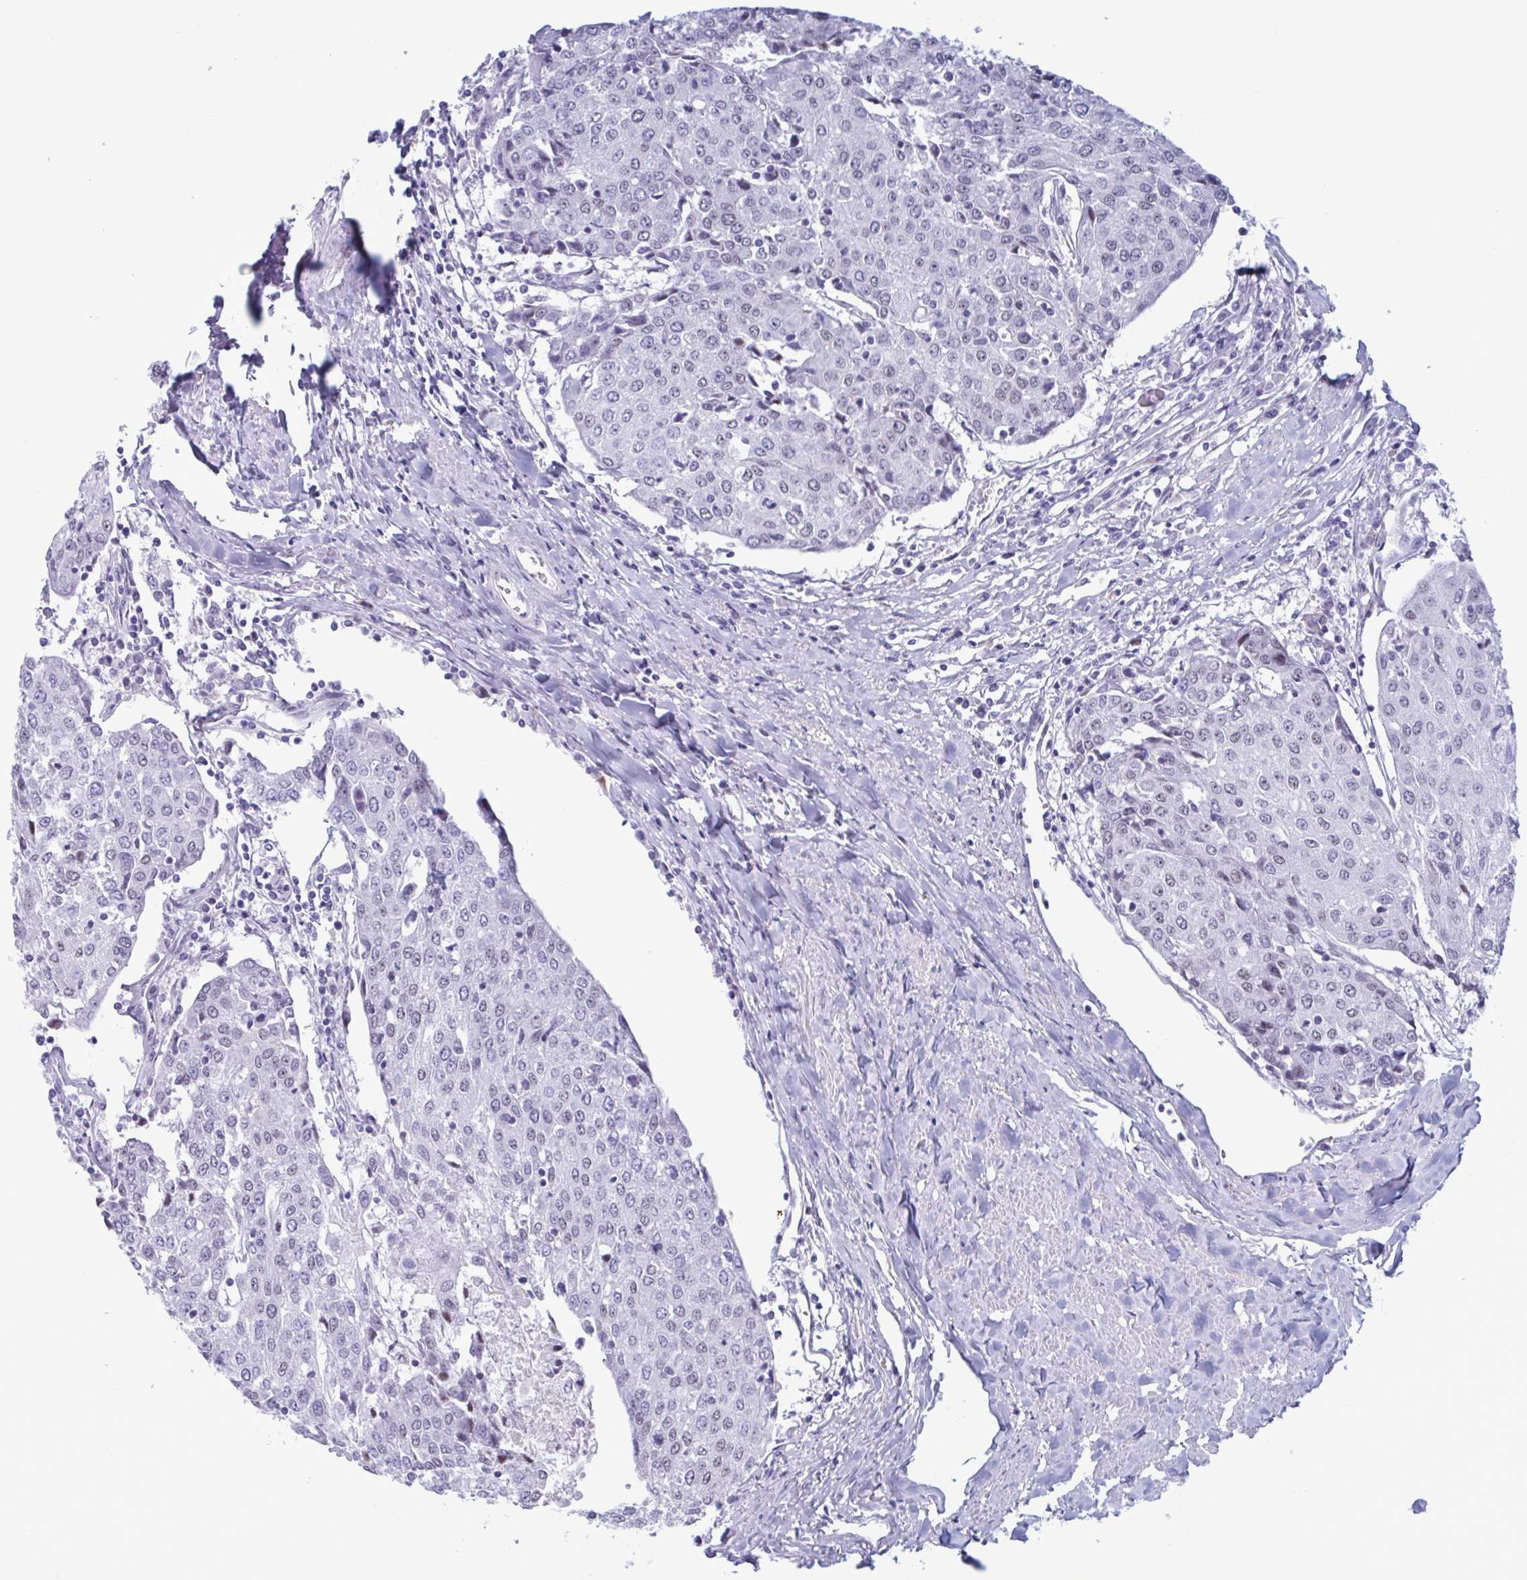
{"staining": {"intensity": "weak", "quantity": "<25%", "location": "nuclear"}, "tissue": "urothelial cancer", "cell_type": "Tumor cells", "image_type": "cancer", "snomed": [{"axis": "morphology", "description": "Urothelial carcinoma, High grade"}, {"axis": "topography", "description": "Urinary bladder"}], "caption": "Protein analysis of urothelial carcinoma (high-grade) reveals no significant expression in tumor cells. (DAB IHC visualized using brightfield microscopy, high magnification).", "gene": "MSMB", "patient": {"sex": "female", "age": 85}}